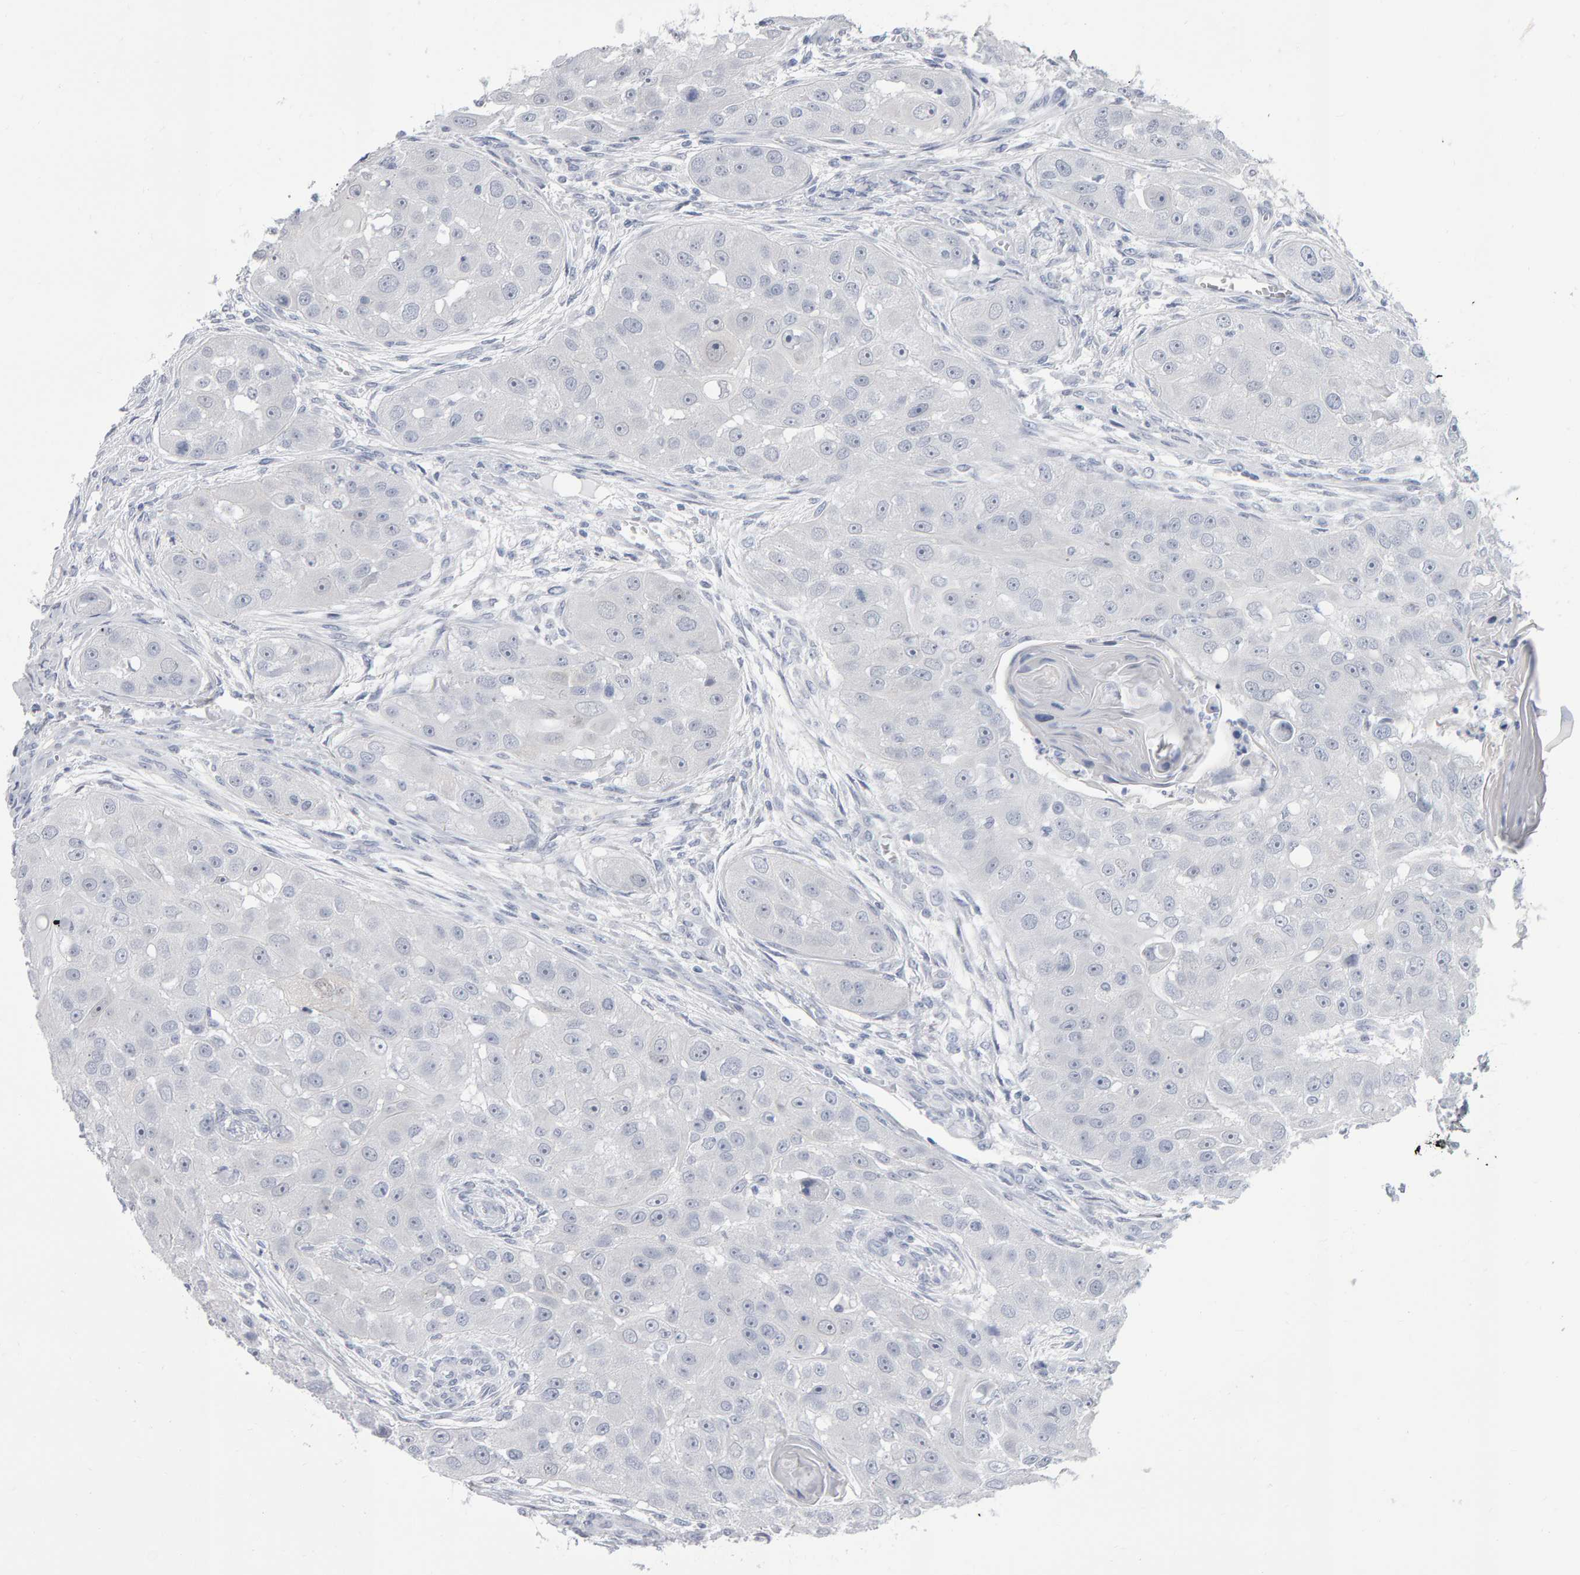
{"staining": {"intensity": "negative", "quantity": "none", "location": "none"}, "tissue": "head and neck cancer", "cell_type": "Tumor cells", "image_type": "cancer", "snomed": [{"axis": "morphology", "description": "Normal tissue, NOS"}, {"axis": "morphology", "description": "Squamous cell carcinoma, NOS"}, {"axis": "topography", "description": "Skeletal muscle"}, {"axis": "topography", "description": "Head-Neck"}], "caption": "Protein analysis of head and neck cancer (squamous cell carcinoma) shows no significant expression in tumor cells. (Stains: DAB (3,3'-diaminobenzidine) immunohistochemistry (IHC) with hematoxylin counter stain, Microscopy: brightfield microscopy at high magnification).", "gene": "NCDN", "patient": {"sex": "male", "age": 51}}